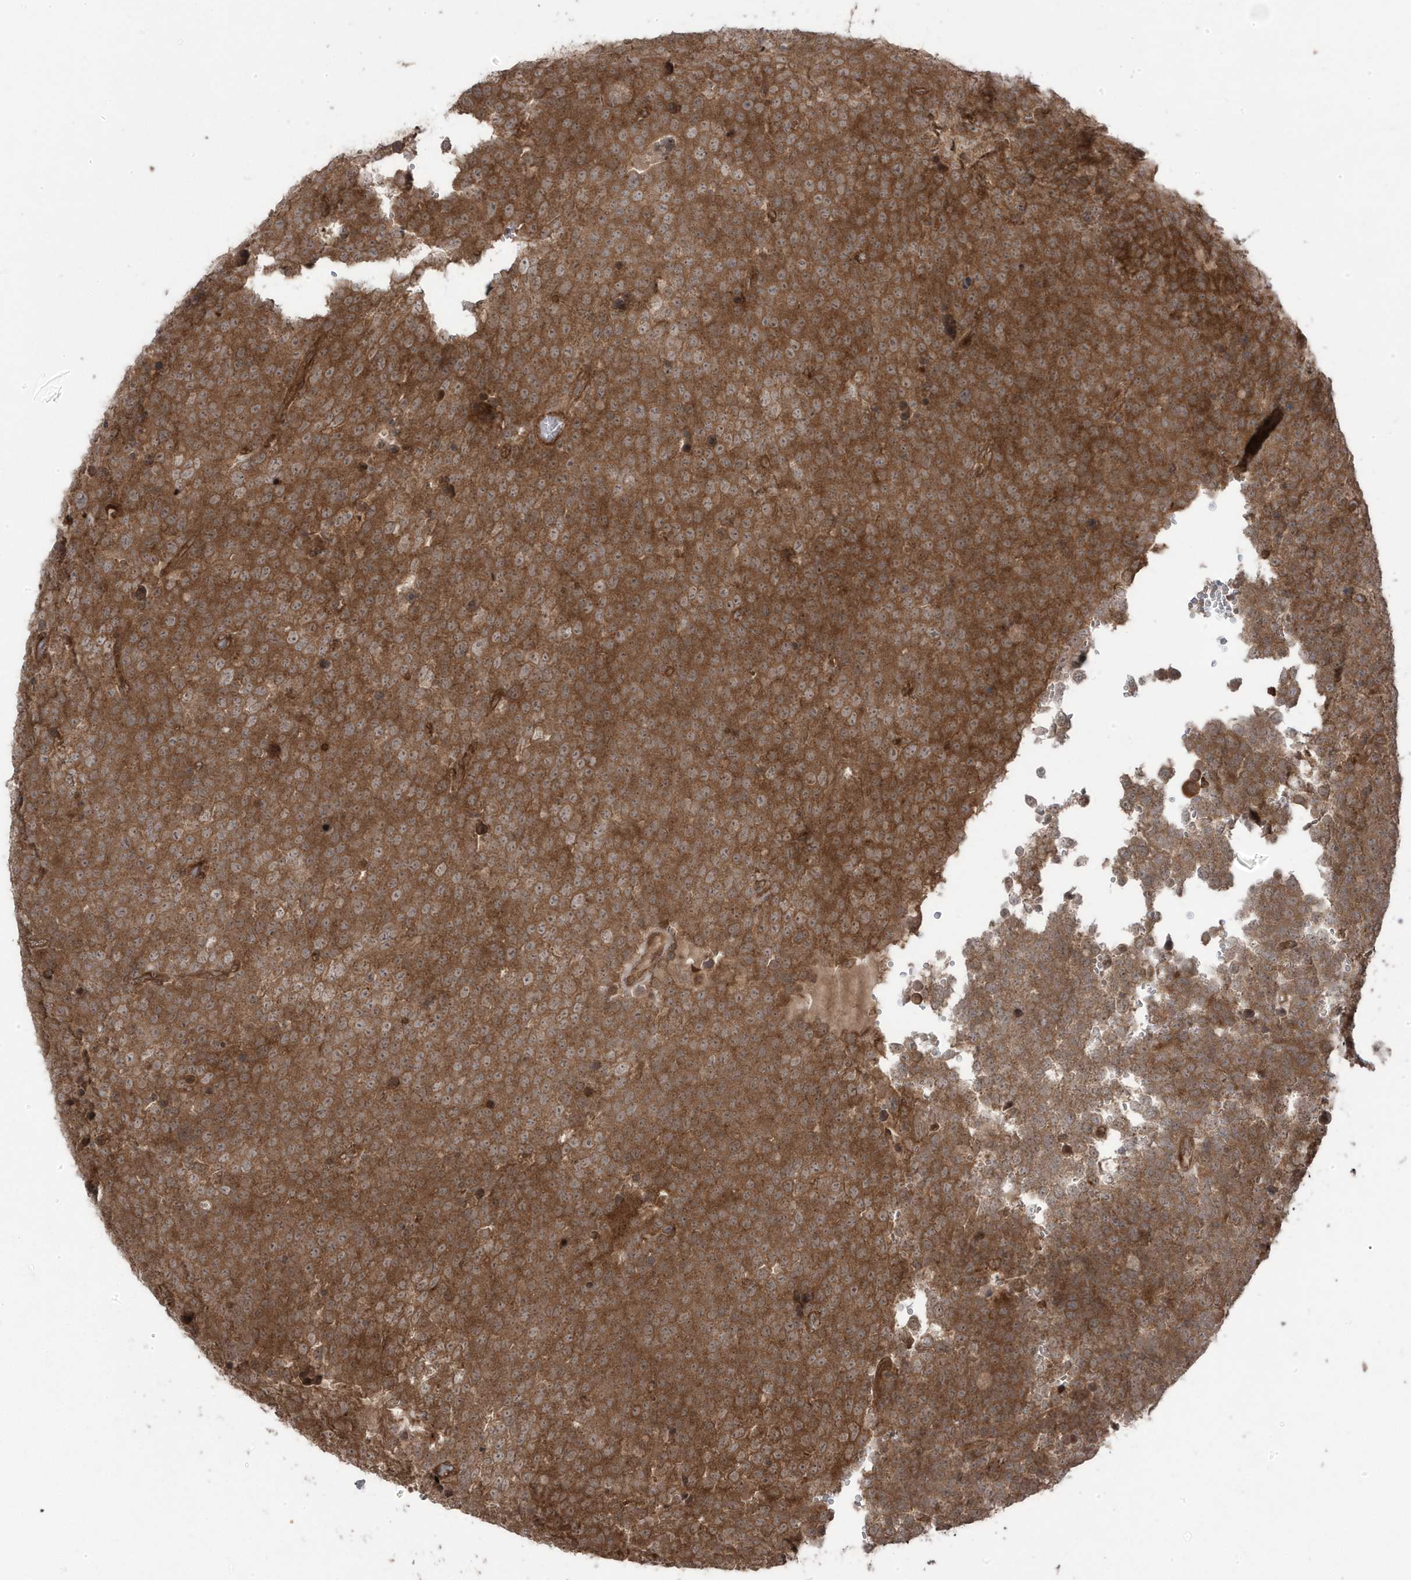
{"staining": {"intensity": "moderate", "quantity": ">75%", "location": "cytoplasmic/membranous"}, "tissue": "testis cancer", "cell_type": "Tumor cells", "image_type": "cancer", "snomed": [{"axis": "morphology", "description": "Seminoma, NOS"}, {"axis": "topography", "description": "Testis"}], "caption": "A brown stain labels moderate cytoplasmic/membranous expression of a protein in human testis cancer tumor cells. (Stains: DAB (3,3'-diaminobenzidine) in brown, nuclei in blue, Microscopy: brightfield microscopy at high magnification).", "gene": "ASAP1", "patient": {"sex": "male", "age": 71}}